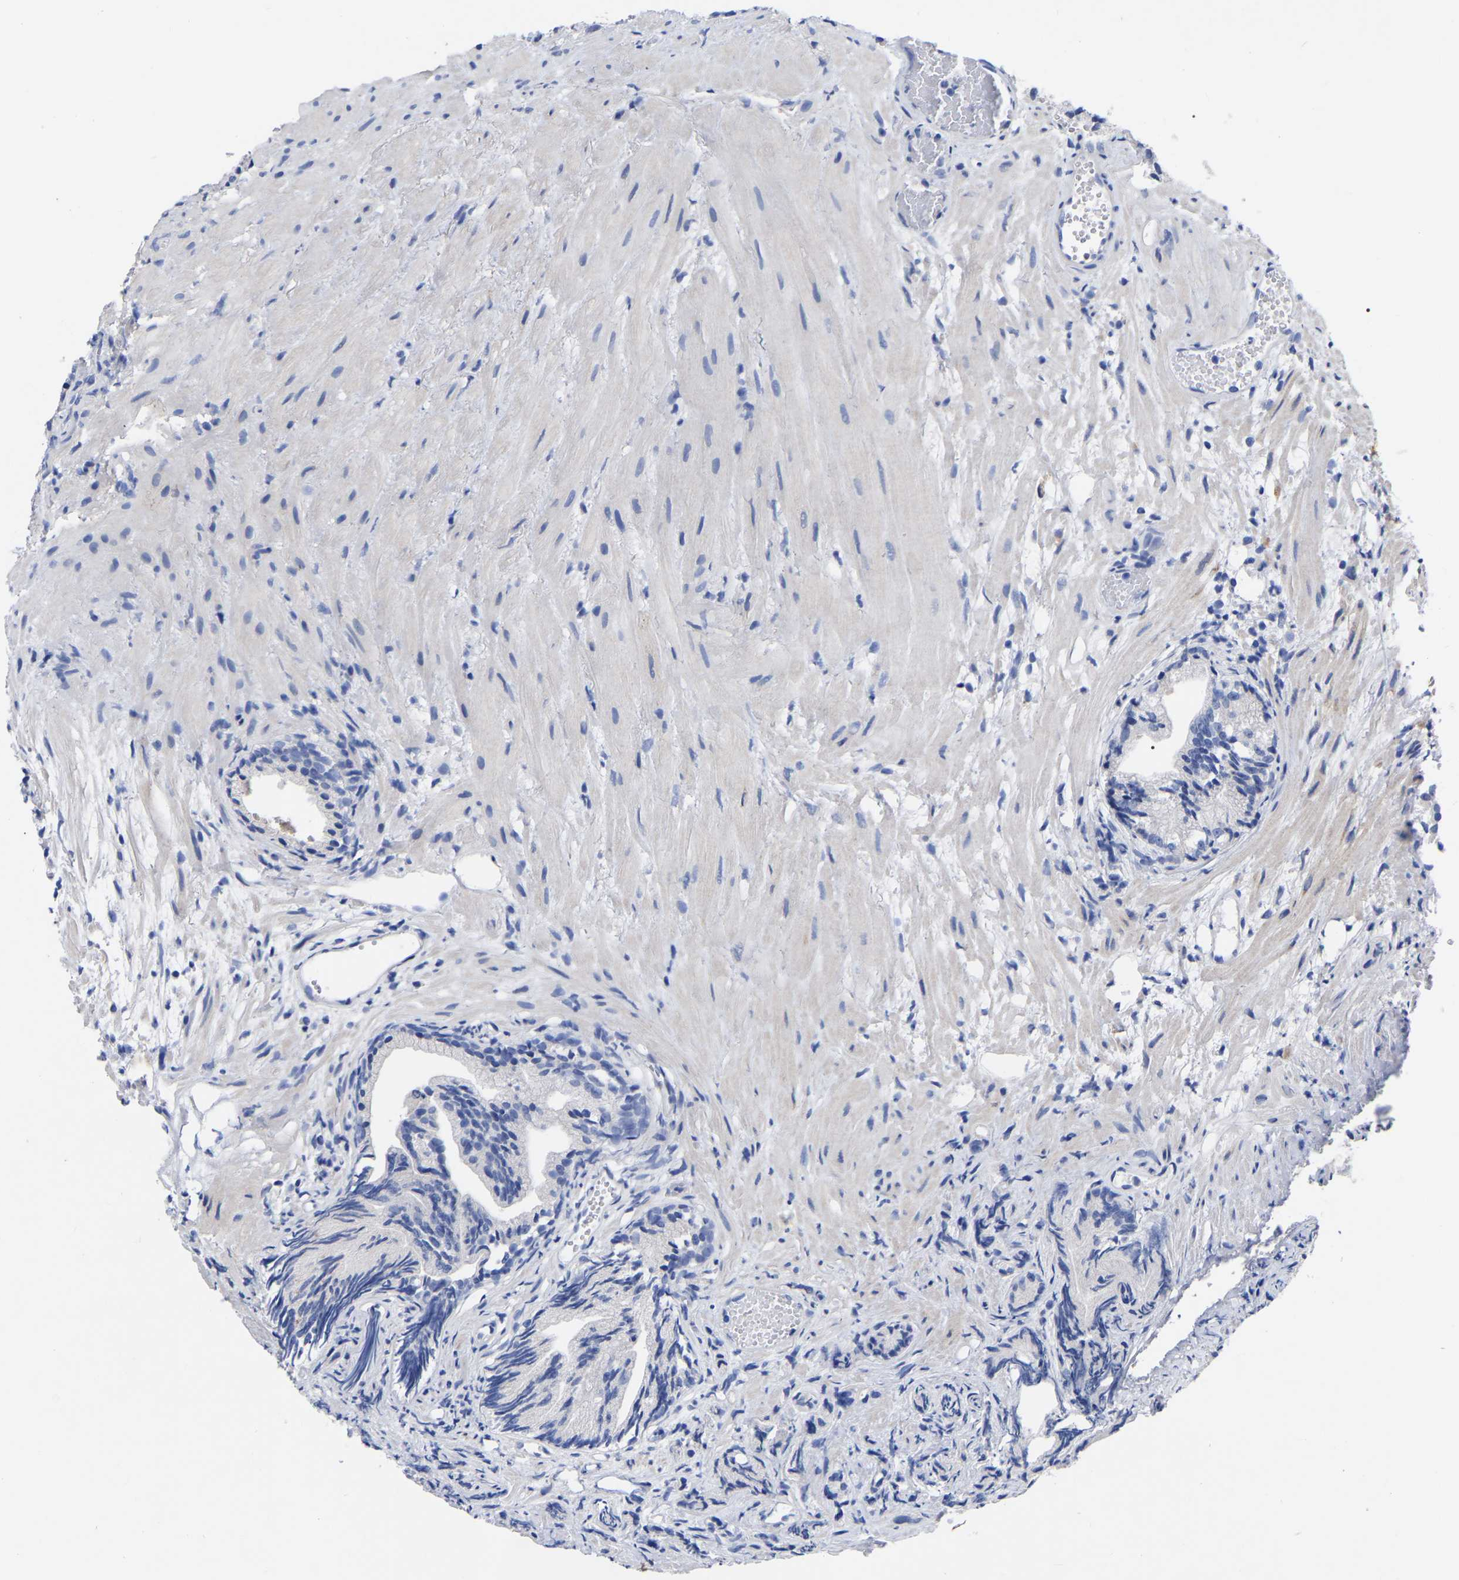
{"staining": {"intensity": "negative", "quantity": "none", "location": "none"}, "tissue": "prostate cancer", "cell_type": "Tumor cells", "image_type": "cancer", "snomed": [{"axis": "morphology", "description": "Adenocarcinoma, Low grade"}, {"axis": "topography", "description": "Prostate"}], "caption": "Prostate adenocarcinoma (low-grade) was stained to show a protein in brown. There is no significant positivity in tumor cells.", "gene": "ANXA13", "patient": {"sex": "male", "age": 89}}